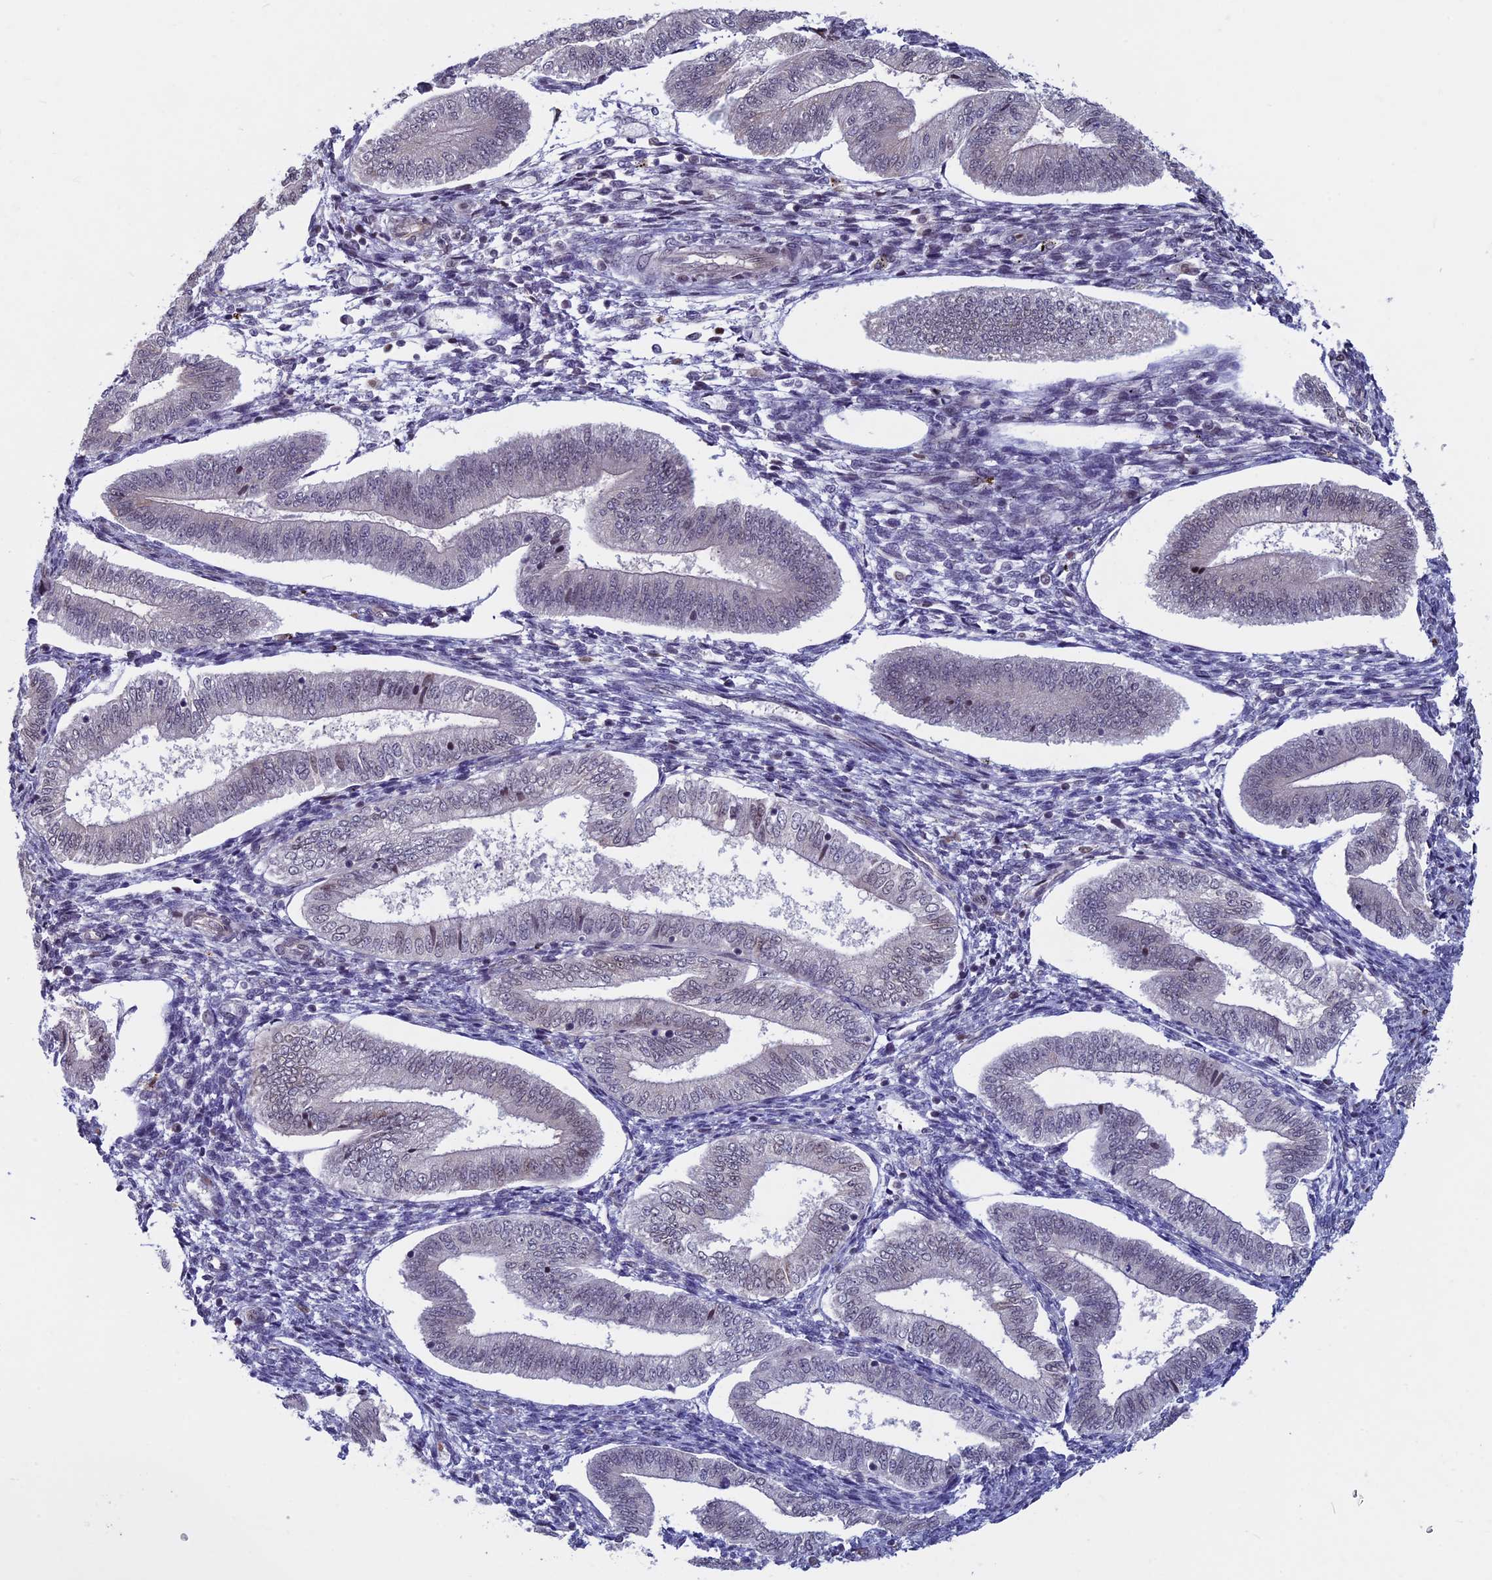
{"staining": {"intensity": "negative", "quantity": "none", "location": "none"}, "tissue": "endometrium", "cell_type": "Cells in endometrial stroma", "image_type": "normal", "snomed": [{"axis": "morphology", "description": "Normal tissue, NOS"}, {"axis": "topography", "description": "Endometrium"}], "caption": "Immunohistochemistry (IHC) micrograph of unremarkable endometrium stained for a protein (brown), which displays no positivity in cells in endometrial stroma.", "gene": "SPIRE1", "patient": {"sex": "female", "age": 34}}